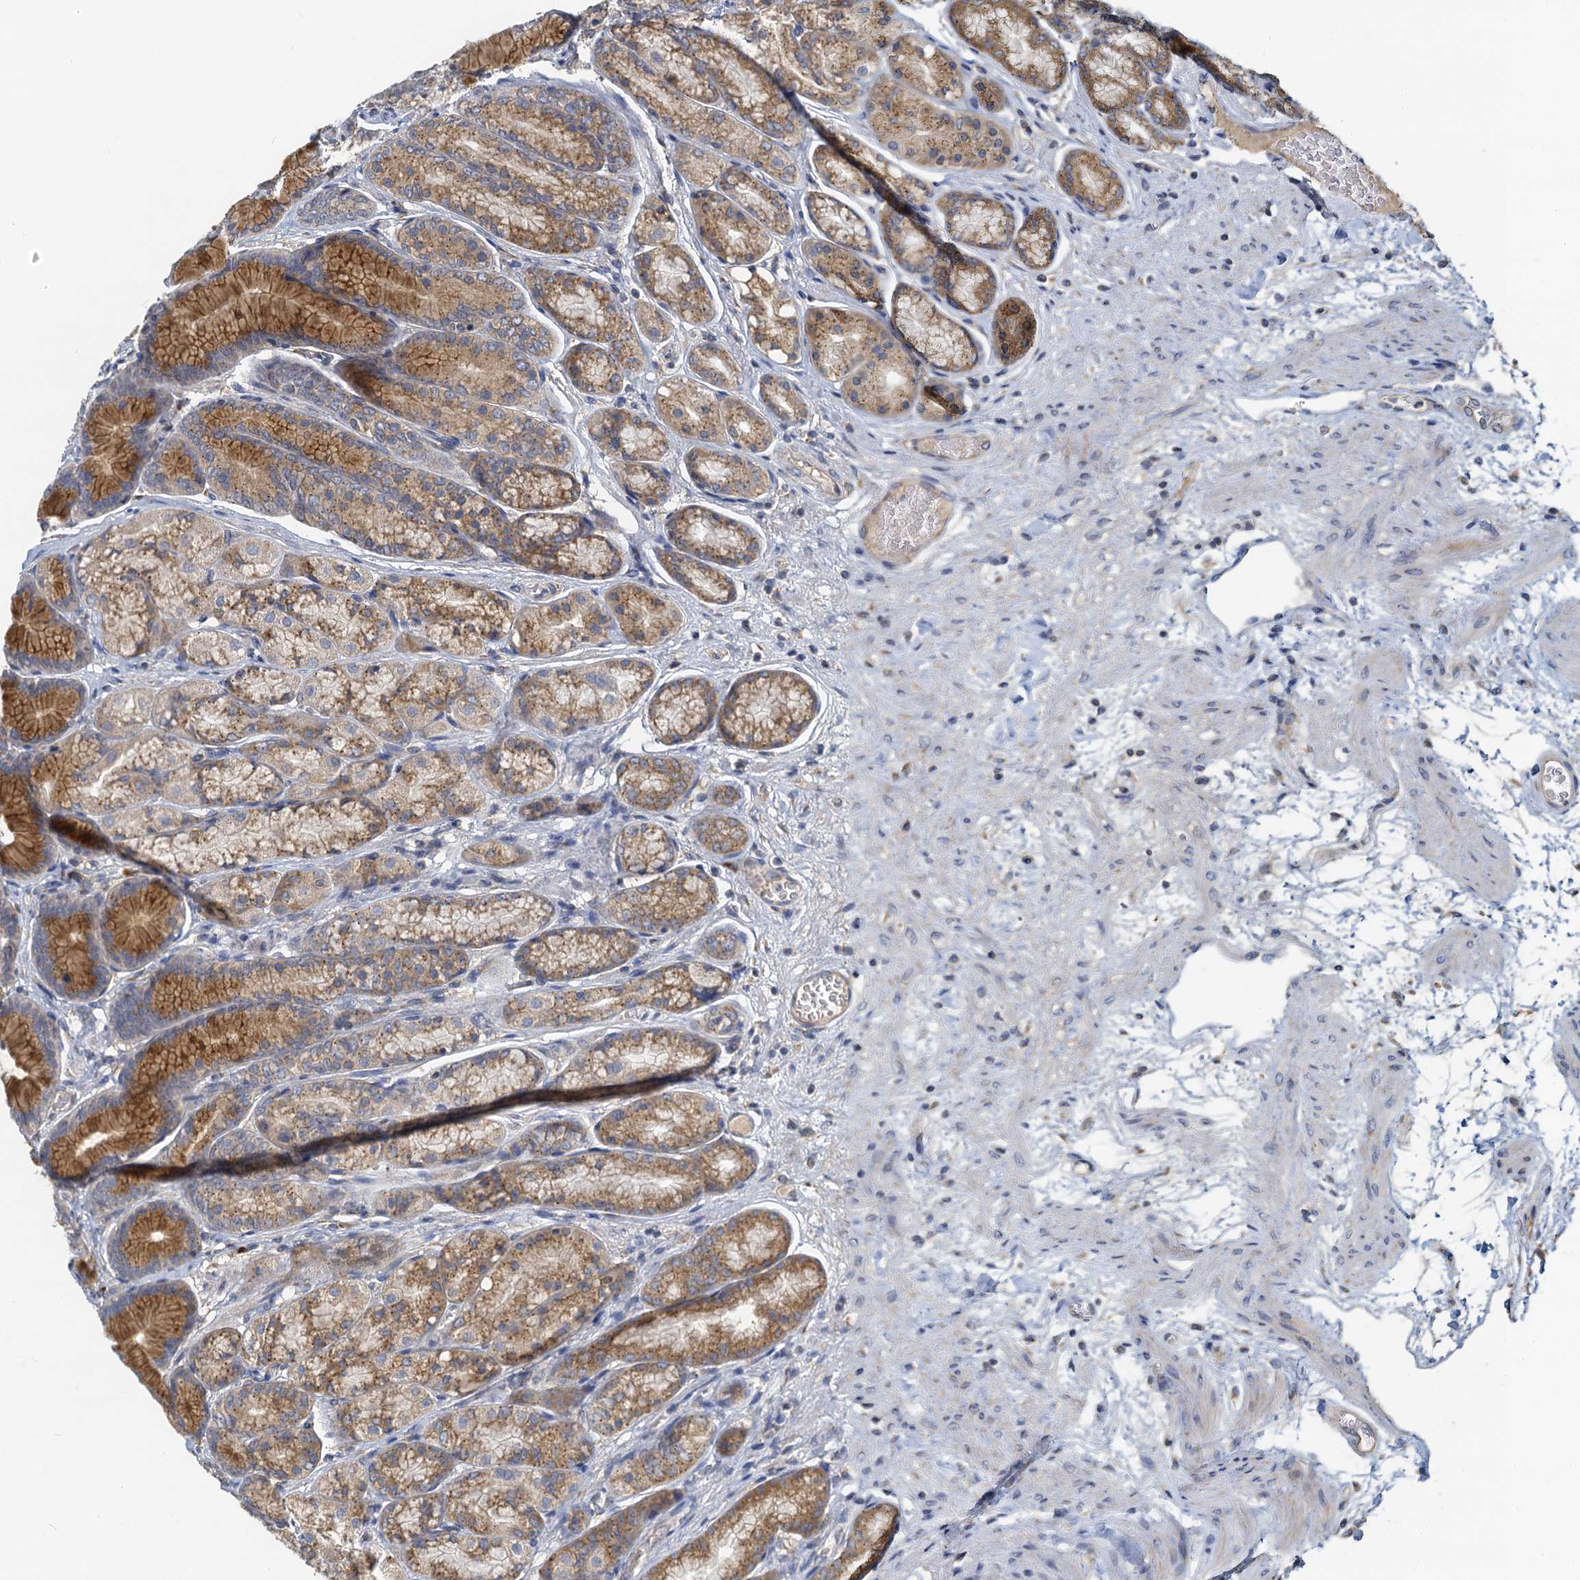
{"staining": {"intensity": "moderate", "quantity": ">75%", "location": "cytoplasmic/membranous"}, "tissue": "stomach", "cell_type": "Glandular cells", "image_type": "normal", "snomed": [{"axis": "morphology", "description": "Normal tissue, NOS"}, {"axis": "morphology", "description": "Adenocarcinoma, NOS"}, {"axis": "morphology", "description": "Adenocarcinoma, High grade"}, {"axis": "topography", "description": "Stomach, upper"}, {"axis": "topography", "description": "Stomach"}], "caption": "Stomach stained with immunohistochemistry (IHC) shows moderate cytoplasmic/membranous staining in approximately >75% of glandular cells.", "gene": "NKAPD1", "patient": {"sex": "female", "age": 65}}